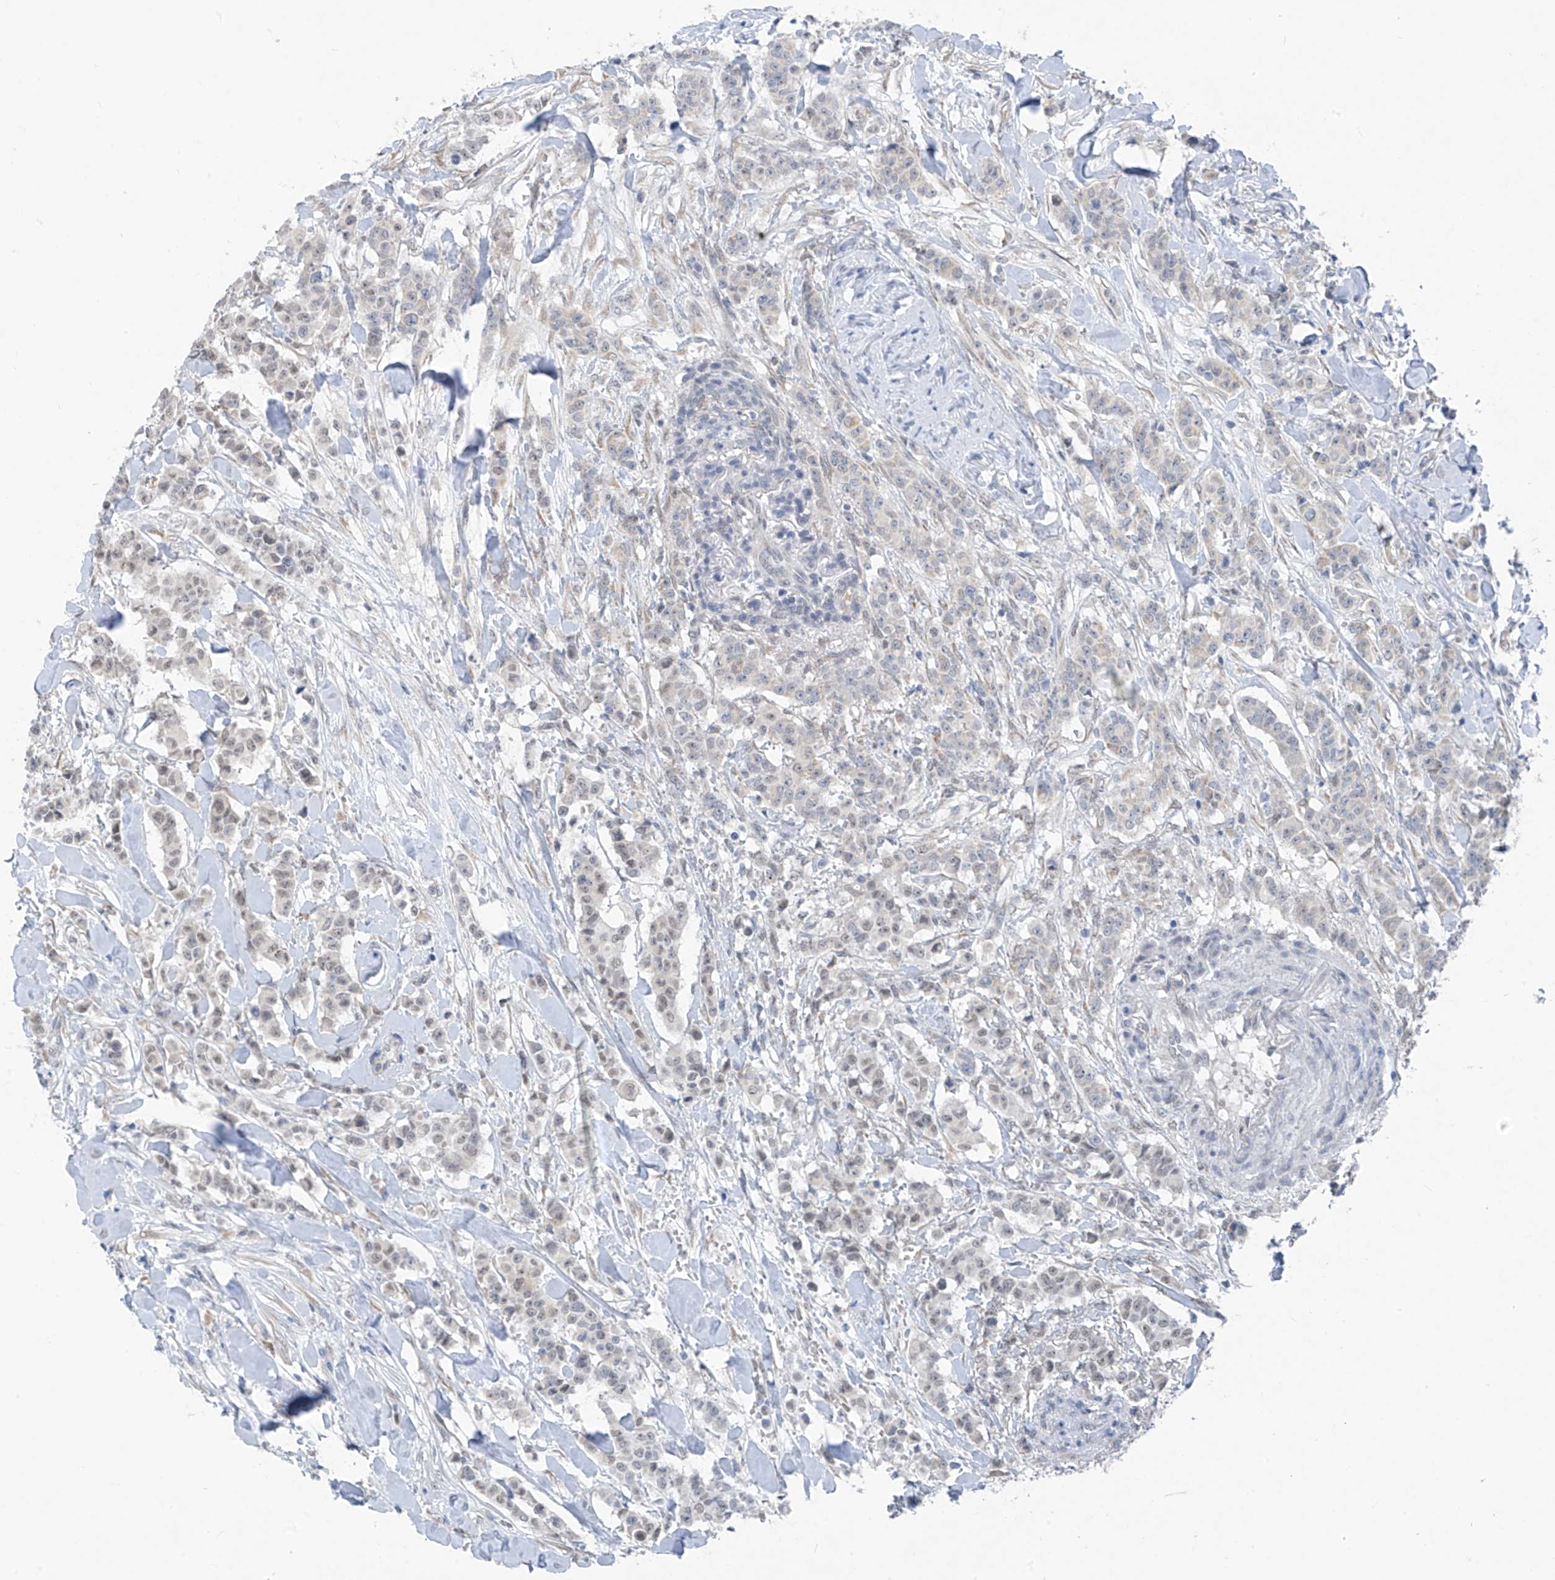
{"staining": {"intensity": "weak", "quantity": "<25%", "location": "nuclear"}, "tissue": "breast cancer", "cell_type": "Tumor cells", "image_type": "cancer", "snomed": [{"axis": "morphology", "description": "Duct carcinoma"}, {"axis": "topography", "description": "Breast"}], "caption": "Immunohistochemistry (IHC) image of breast invasive ductal carcinoma stained for a protein (brown), which displays no positivity in tumor cells.", "gene": "CYP4V2", "patient": {"sex": "female", "age": 40}}